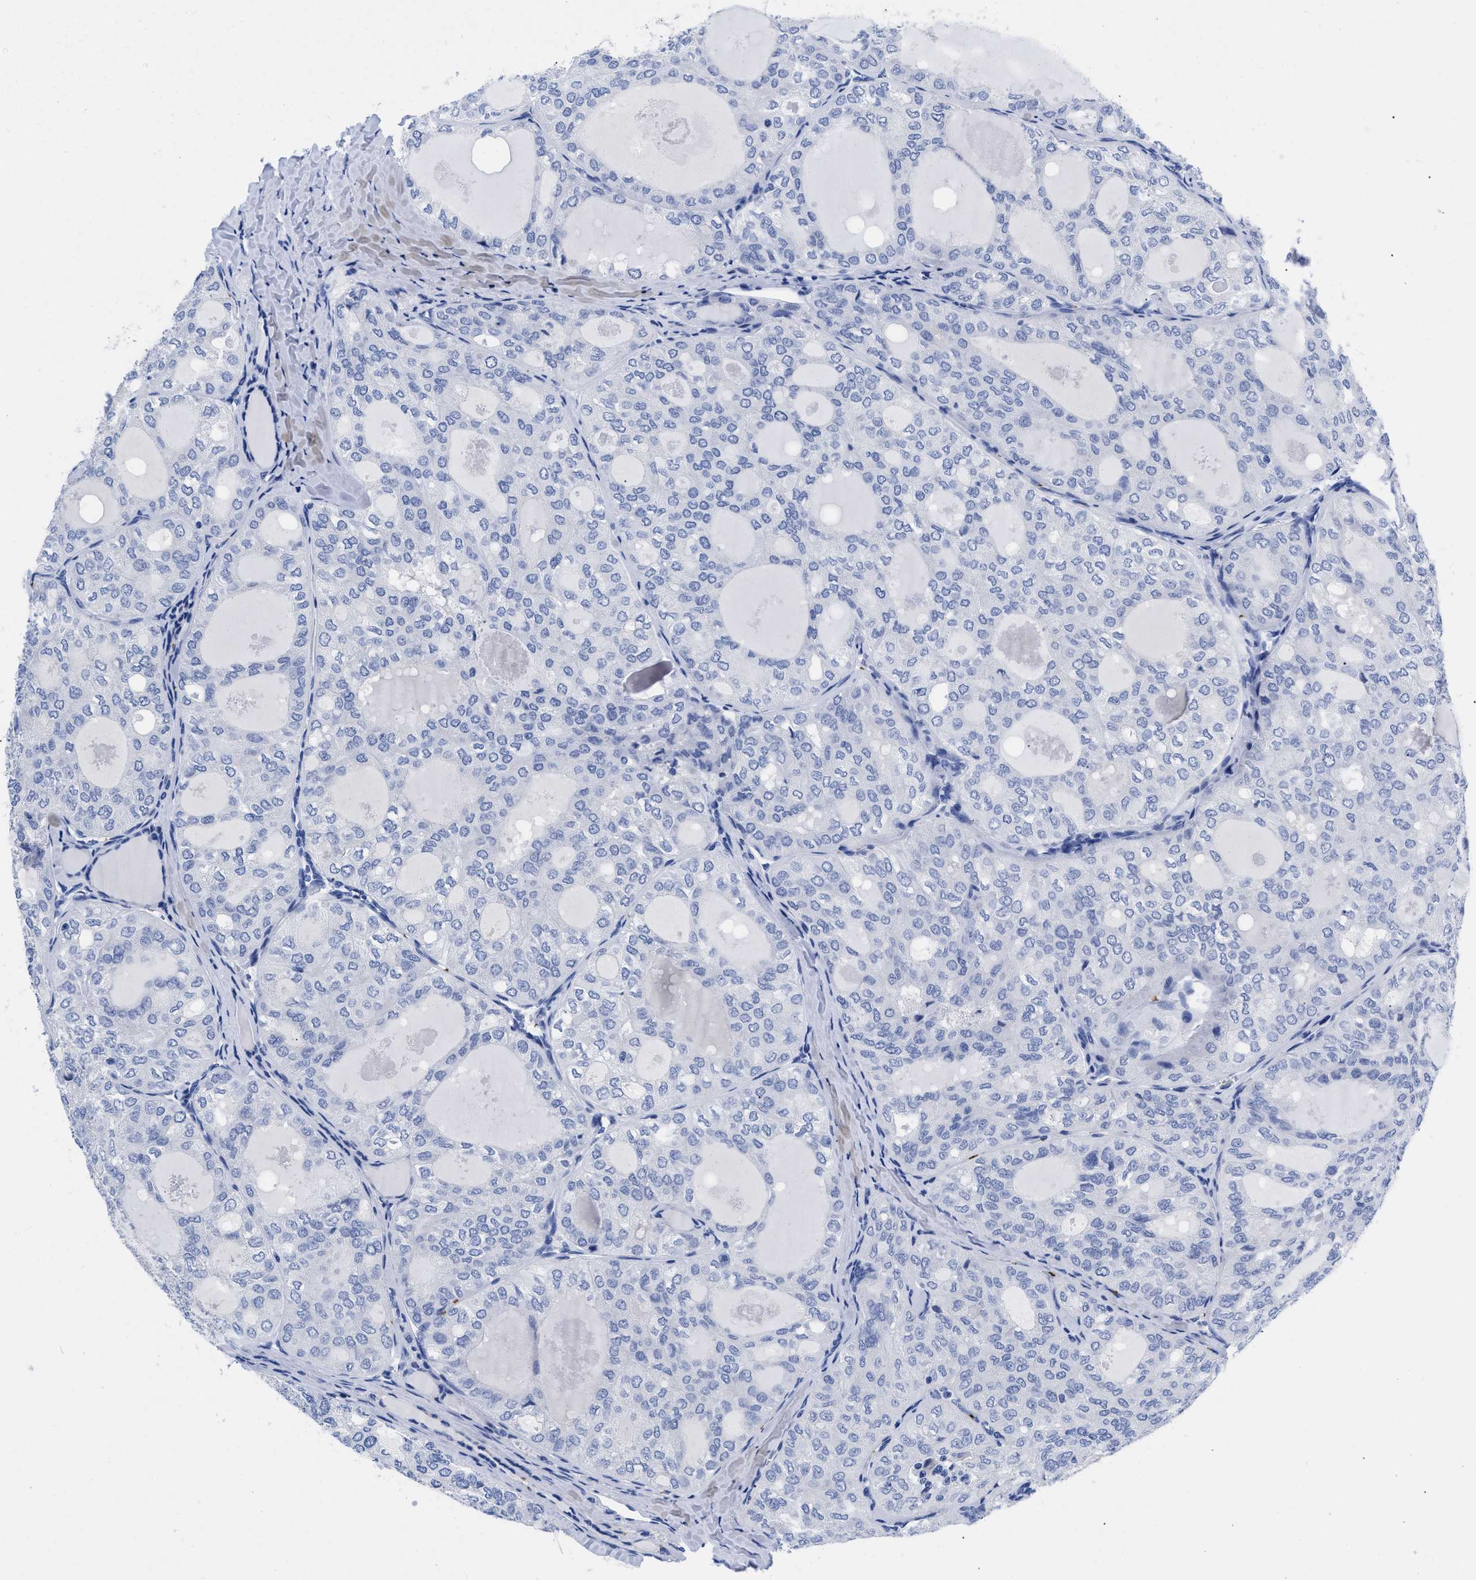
{"staining": {"intensity": "negative", "quantity": "none", "location": "none"}, "tissue": "thyroid cancer", "cell_type": "Tumor cells", "image_type": "cancer", "snomed": [{"axis": "morphology", "description": "Follicular adenoma carcinoma, NOS"}, {"axis": "topography", "description": "Thyroid gland"}], "caption": "A micrograph of thyroid cancer (follicular adenoma carcinoma) stained for a protein demonstrates no brown staining in tumor cells. Brightfield microscopy of immunohistochemistry (IHC) stained with DAB (3,3'-diaminobenzidine) (brown) and hematoxylin (blue), captured at high magnification.", "gene": "TREML1", "patient": {"sex": "male", "age": 75}}